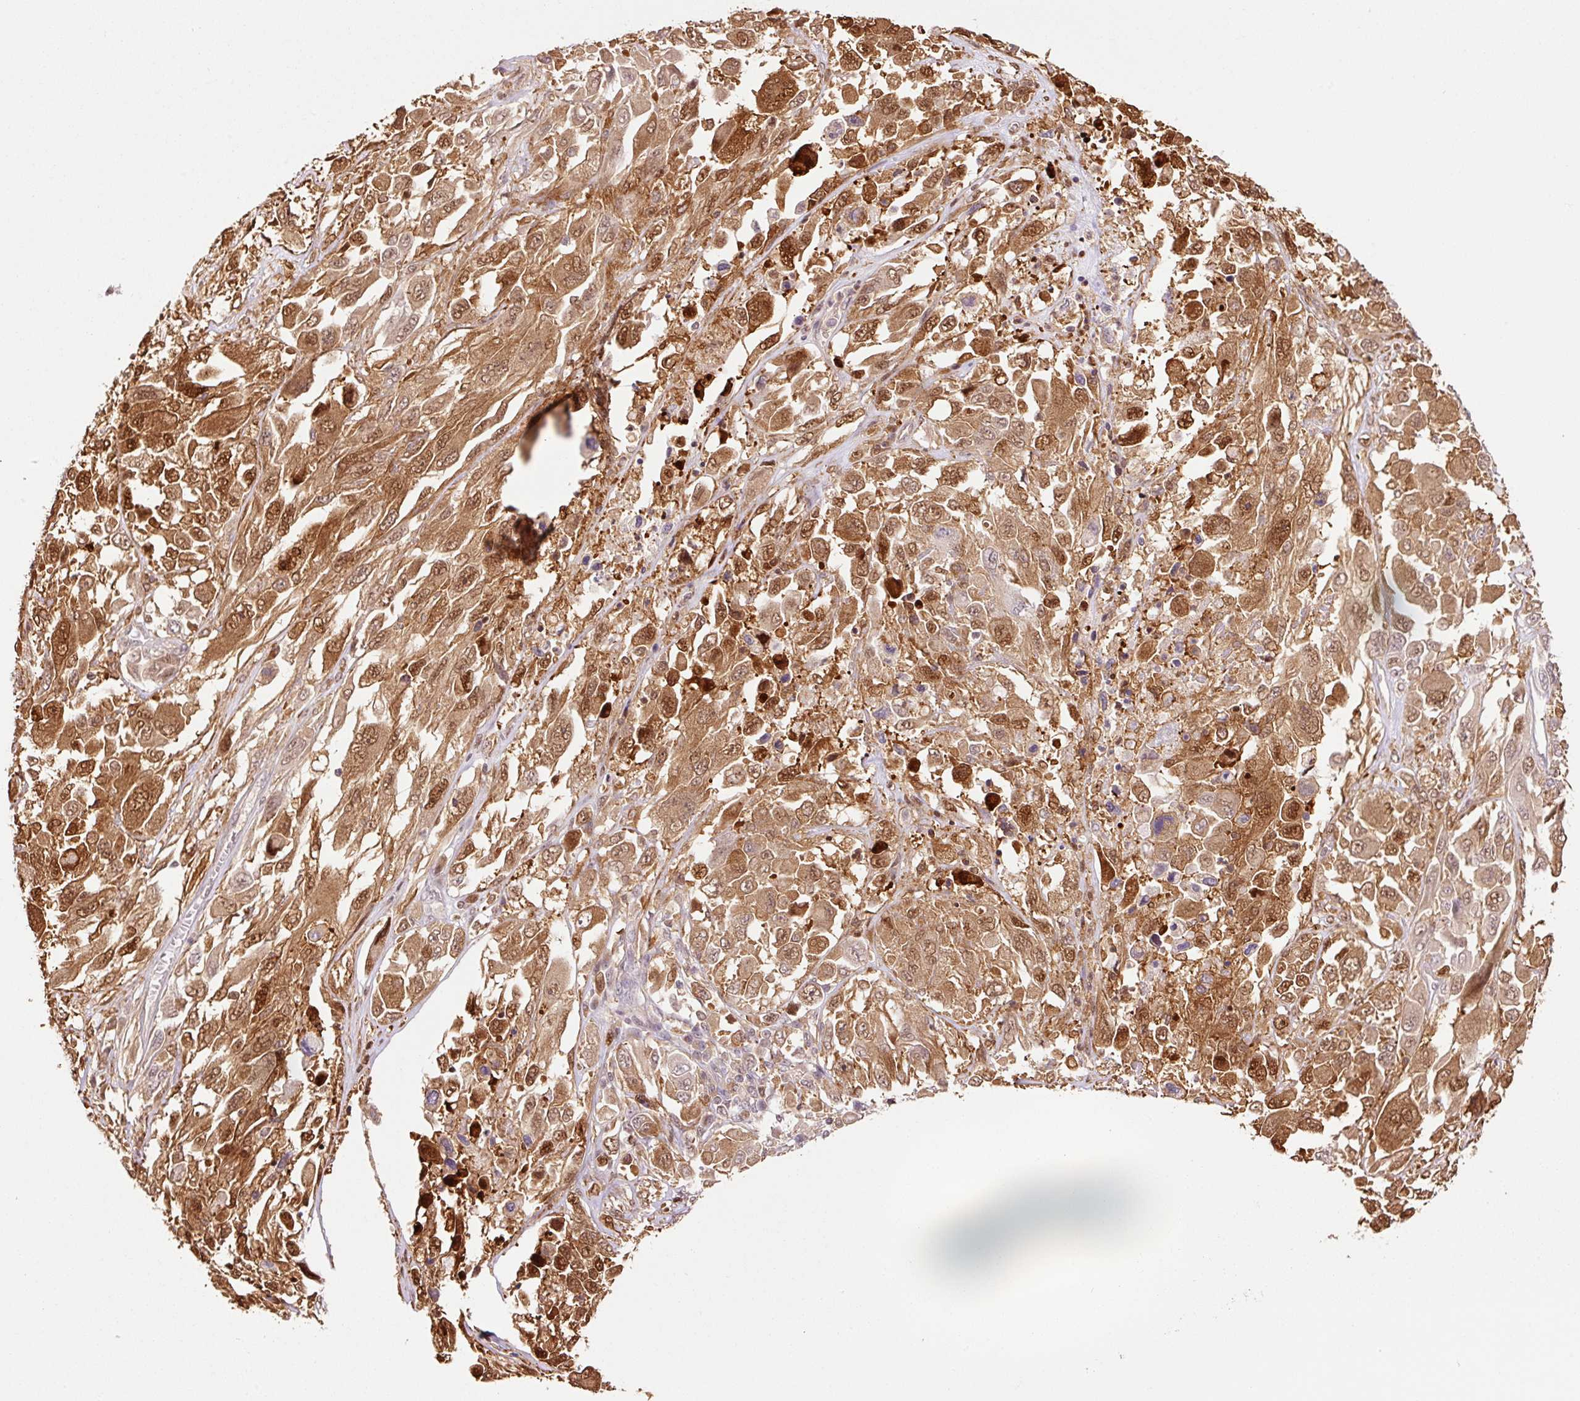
{"staining": {"intensity": "moderate", "quantity": ">75%", "location": "cytoplasmic/membranous,nuclear"}, "tissue": "melanoma", "cell_type": "Tumor cells", "image_type": "cancer", "snomed": [{"axis": "morphology", "description": "Malignant melanoma, NOS"}, {"axis": "topography", "description": "Skin"}], "caption": "Immunohistochemistry (IHC) histopathology image of neoplastic tissue: malignant melanoma stained using immunohistochemistry (IHC) displays medium levels of moderate protein expression localized specifically in the cytoplasmic/membranous and nuclear of tumor cells, appearing as a cytoplasmic/membranous and nuclear brown color.", "gene": "FBXL14", "patient": {"sex": "female", "age": 91}}